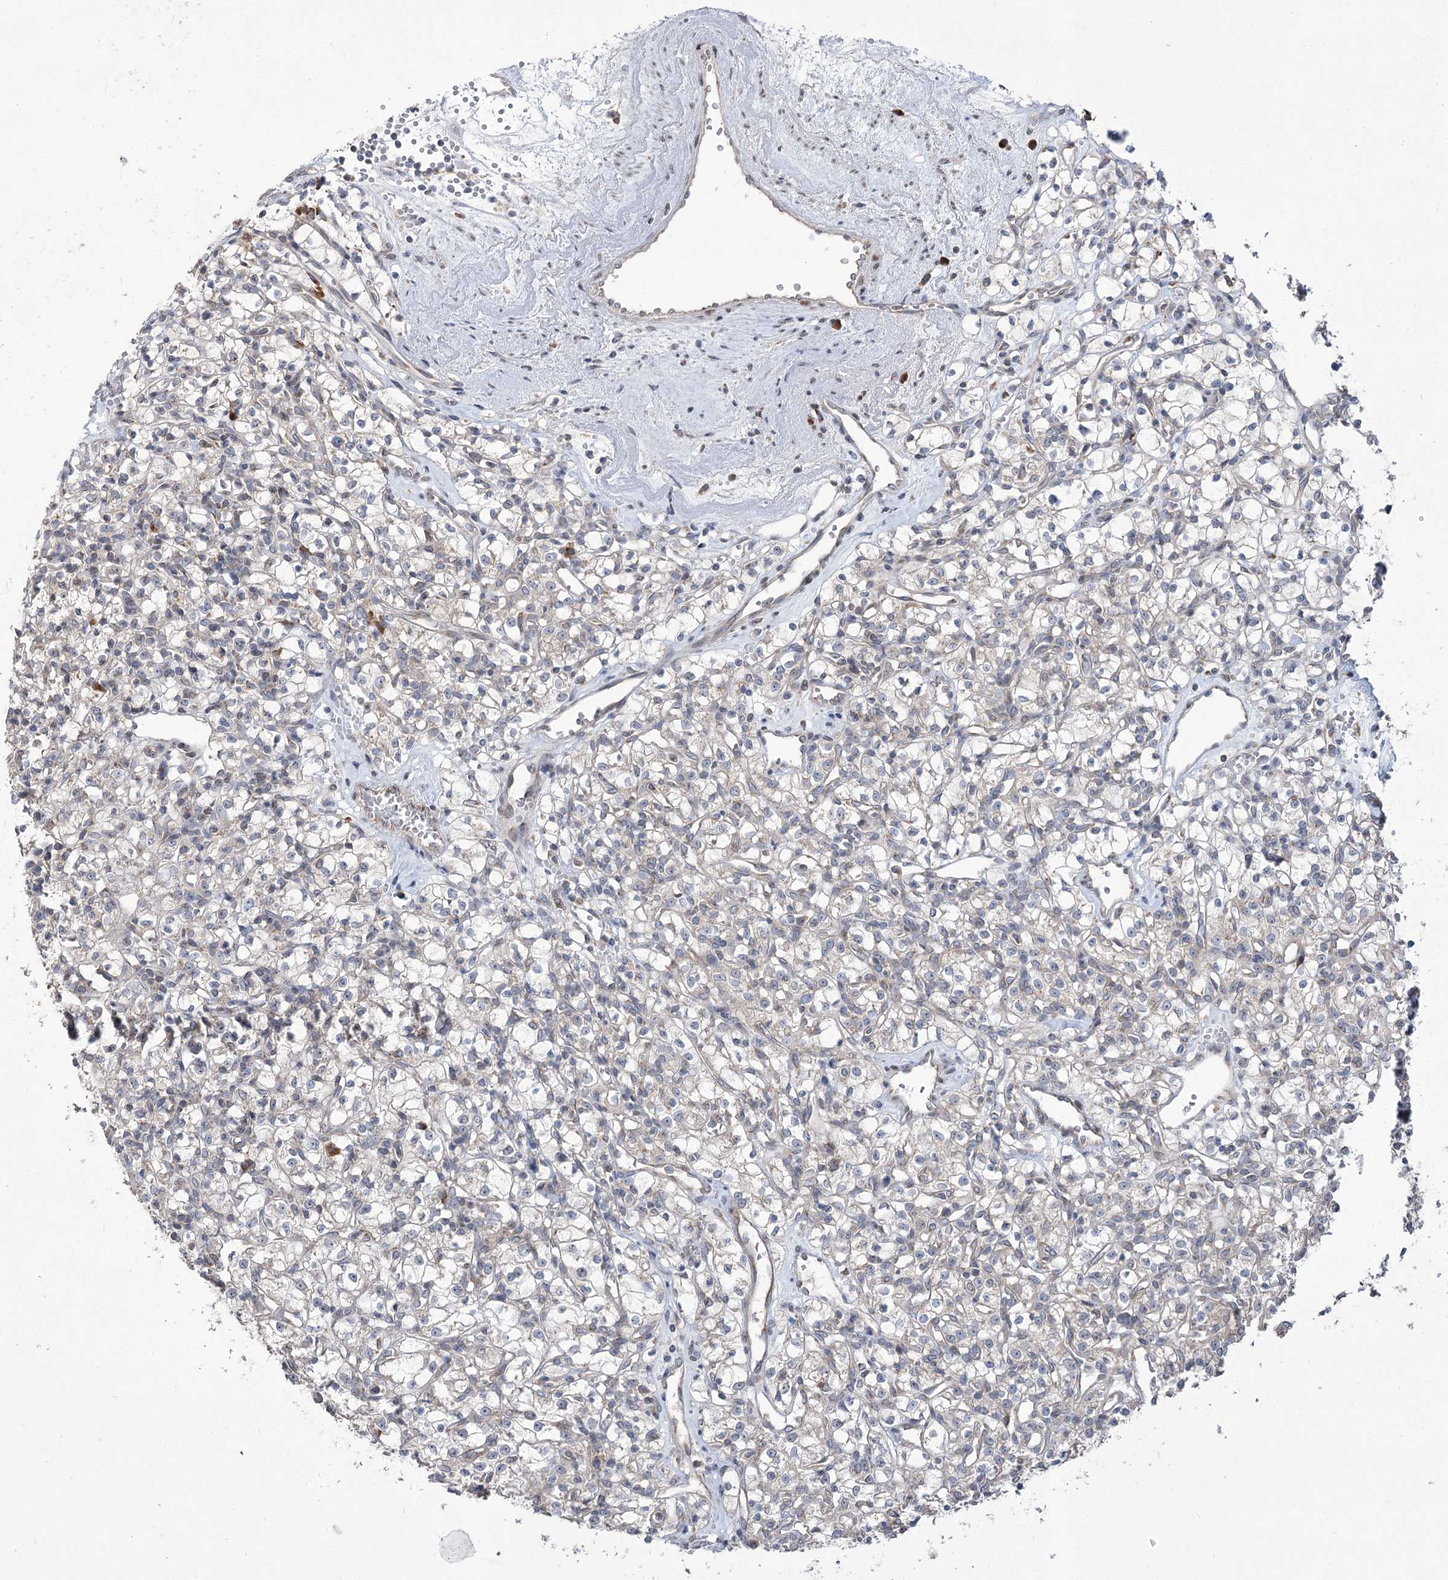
{"staining": {"intensity": "negative", "quantity": "none", "location": "none"}, "tissue": "renal cancer", "cell_type": "Tumor cells", "image_type": "cancer", "snomed": [{"axis": "morphology", "description": "Adenocarcinoma, NOS"}, {"axis": "topography", "description": "Kidney"}], "caption": "An immunohistochemistry image of renal adenocarcinoma is shown. There is no staining in tumor cells of renal adenocarcinoma.", "gene": "STT3B", "patient": {"sex": "female", "age": 59}}